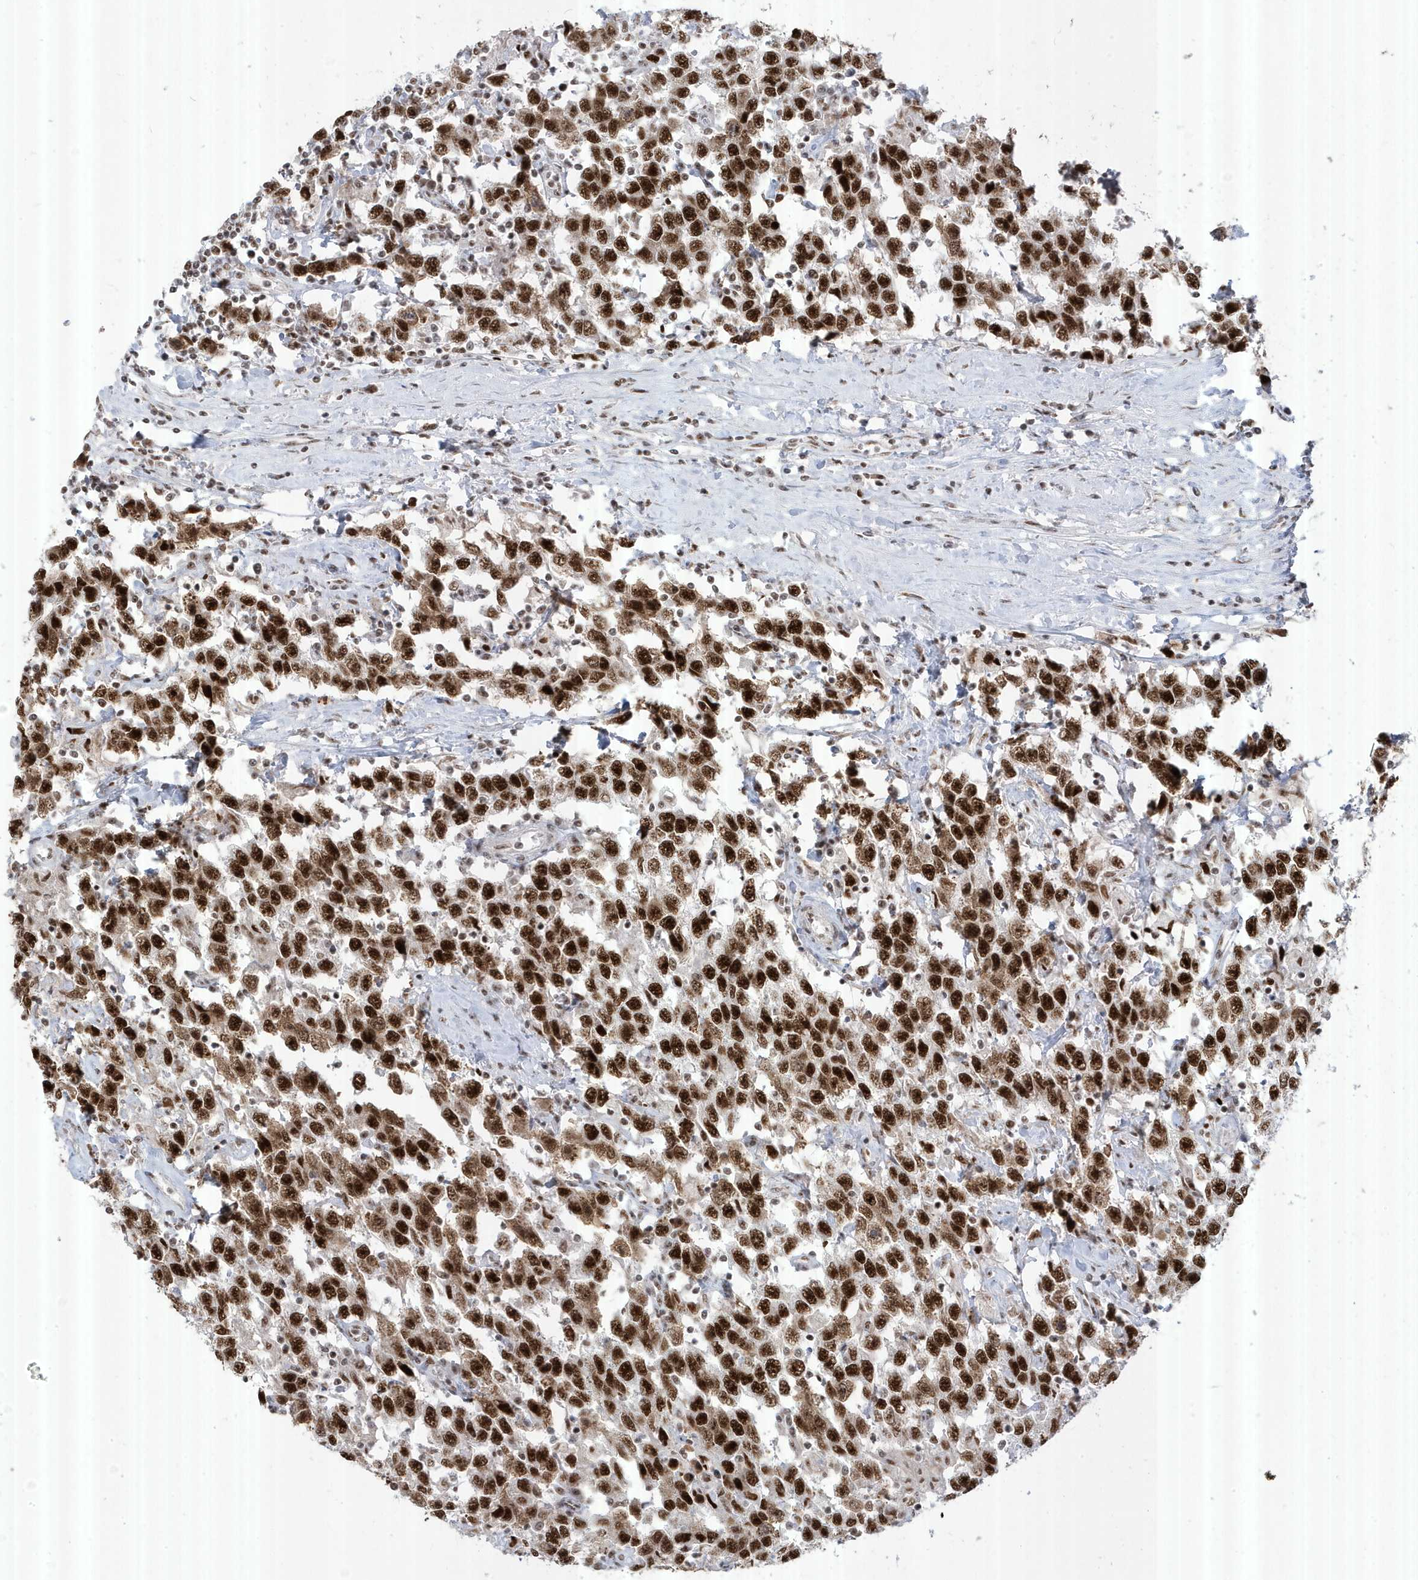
{"staining": {"intensity": "strong", "quantity": ">75%", "location": "nuclear"}, "tissue": "testis cancer", "cell_type": "Tumor cells", "image_type": "cancer", "snomed": [{"axis": "morphology", "description": "Seminoma, NOS"}, {"axis": "topography", "description": "Testis"}], "caption": "The histopathology image displays a brown stain indicating the presence of a protein in the nuclear of tumor cells in testis cancer.", "gene": "MTREX", "patient": {"sex": "male", "age": 41}}